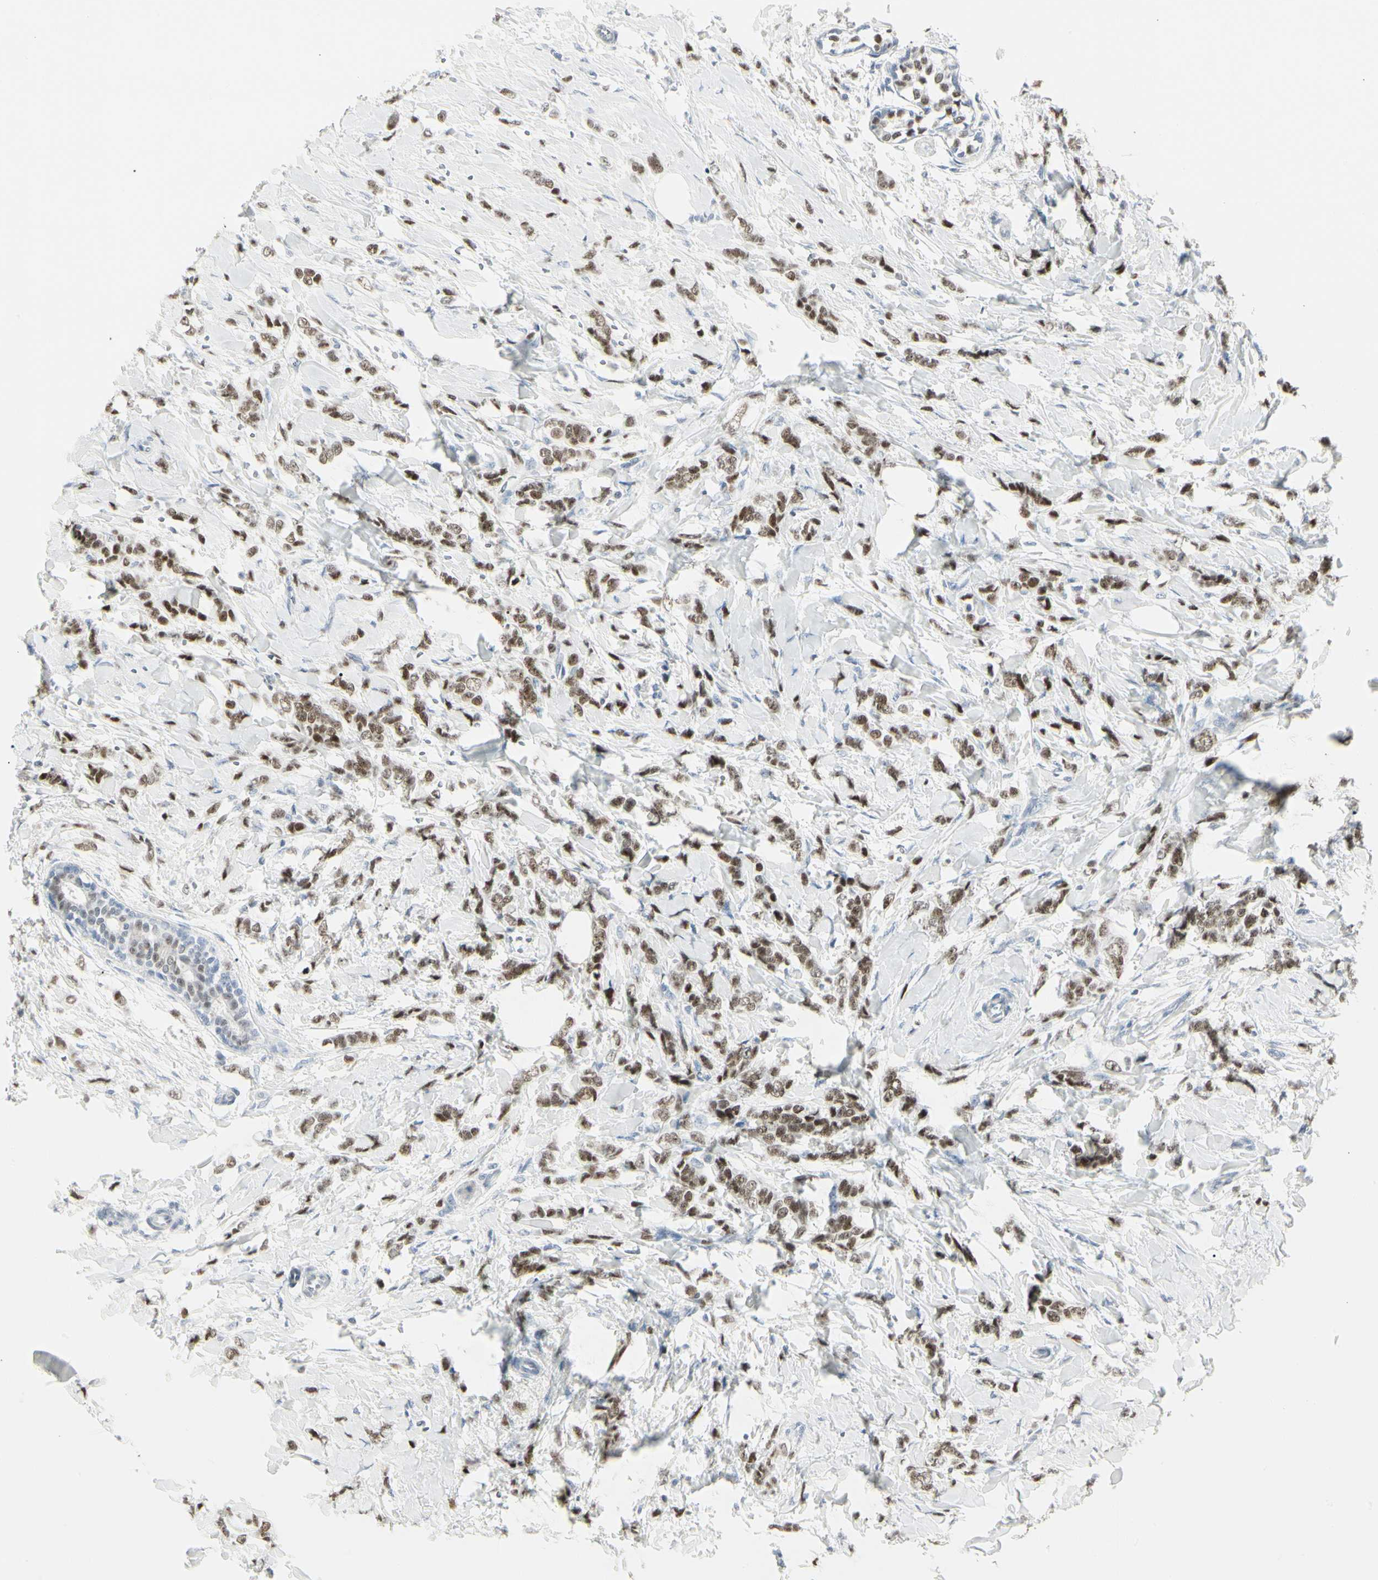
{"staining": {"intensity": "strong", "quantity": ">75%", "location": "nuclear"}, "tissue": "breast cancer", "cell_type": "Tumor cells", "image_type": "cancer", "snomed": [{"axis": "morphology", "description": "Lobular carcinoma, in situ"}, {"axis": "morphology", "description": "Lobular carcinoma"}, {"axis": "topography", "description": "Breast"}], "caption": "A histopathology image of human breast lobular carcinoma stained for a protein reveals strong nuclear brown staining in tumor cells.", "gene": "ZBTB7B", "patient": {"sex": "female", "age": 41}}